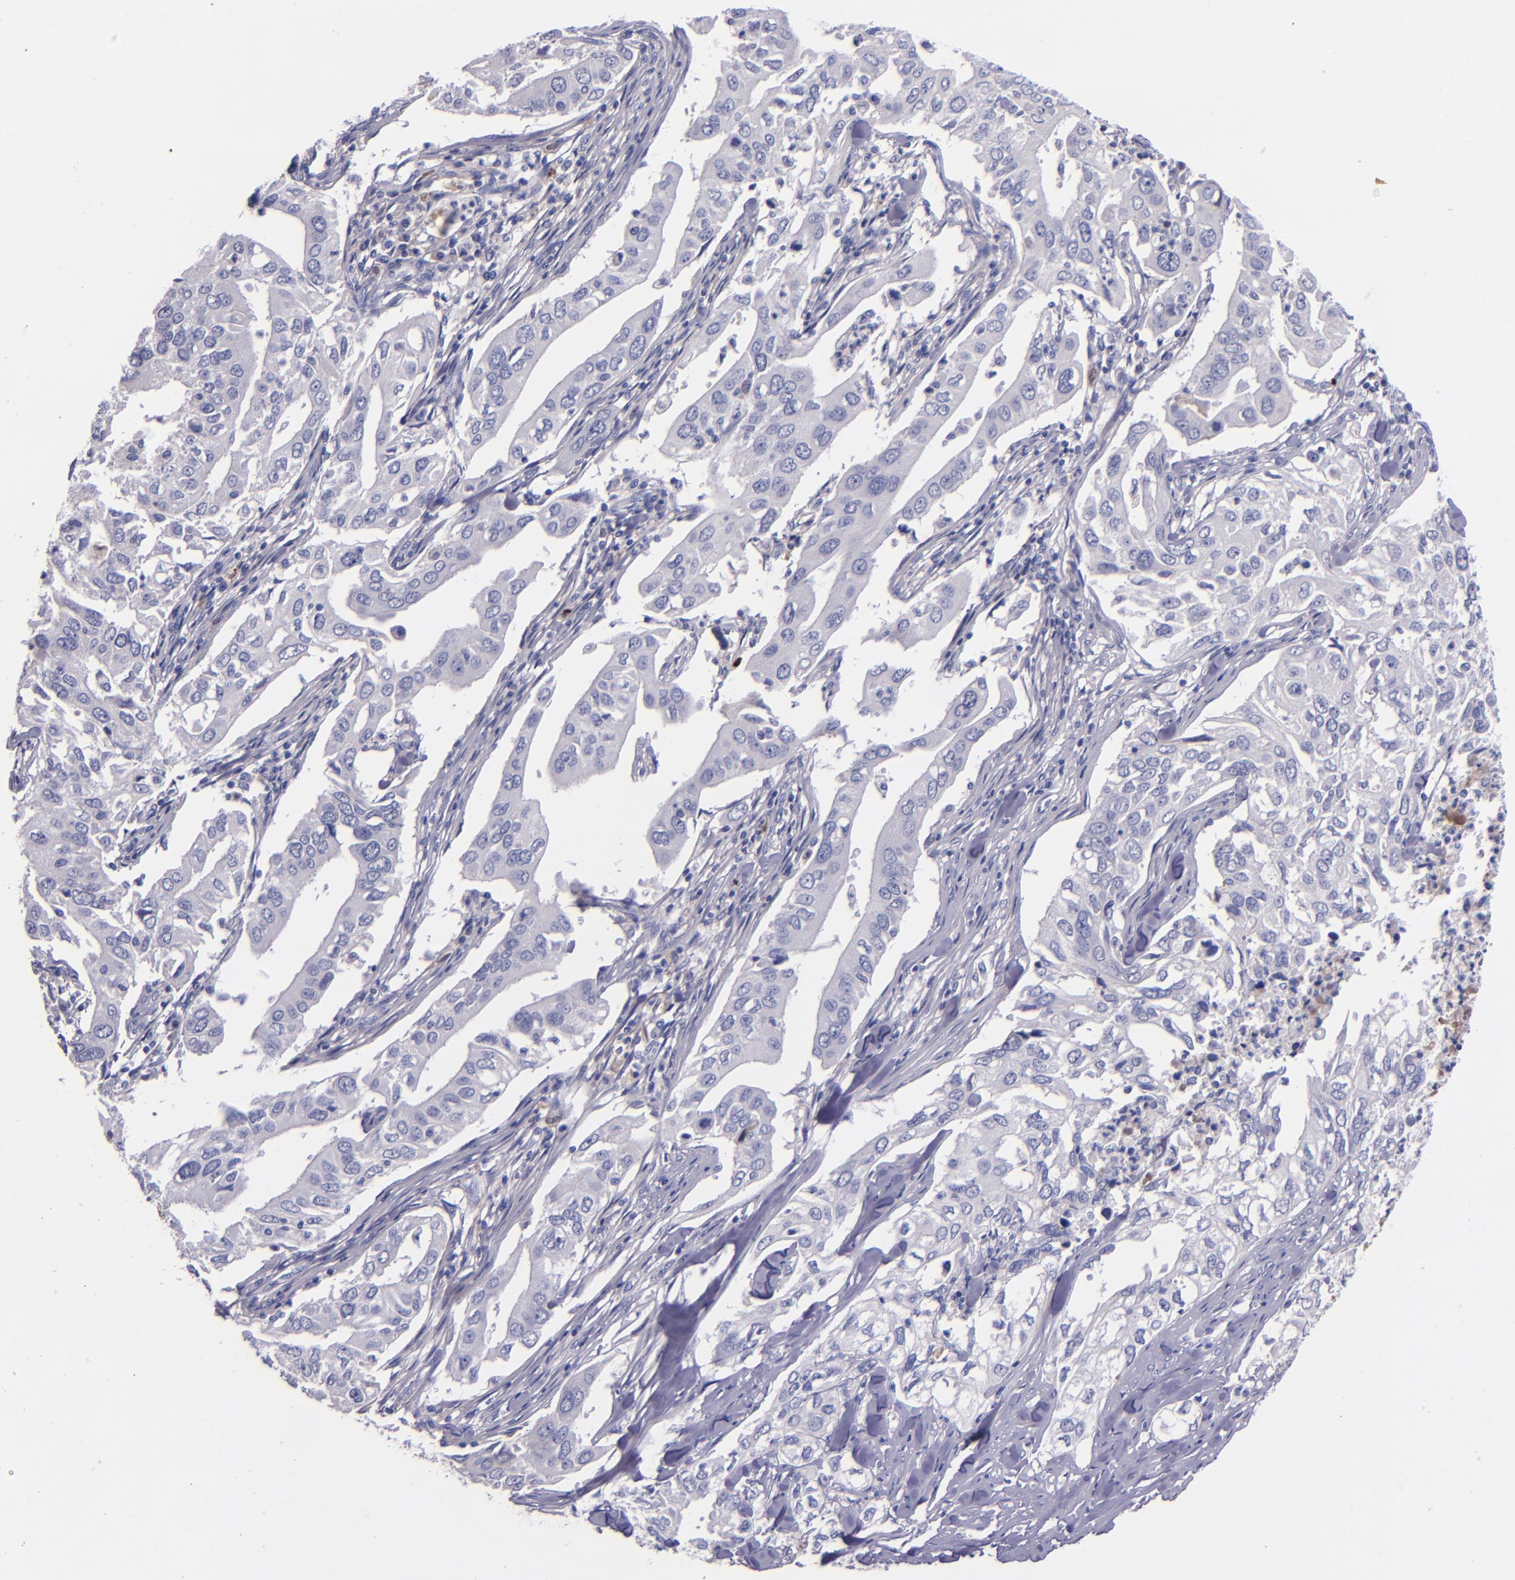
{"staining": {"intensity": "negative", "quantity": "none", "location": "none"}, "tissue": "lung cancer", "cell_type": "Tumor cells", "image_type": "cancer", "snomed": [{"axis": "morphology", "description": "Adenocarcinoma, NOS"}, {"axis": "topography", "description": "Lung"}], "caption": "This histopathology image is of lung cancer stained with immunohistochemistry (IHC) to label a protein in brown with the nuclei are counter-stained blue. There is no expression in tumor cells.", "gene": "KNG1", "patient": {"sex": "male", "age": 48}}